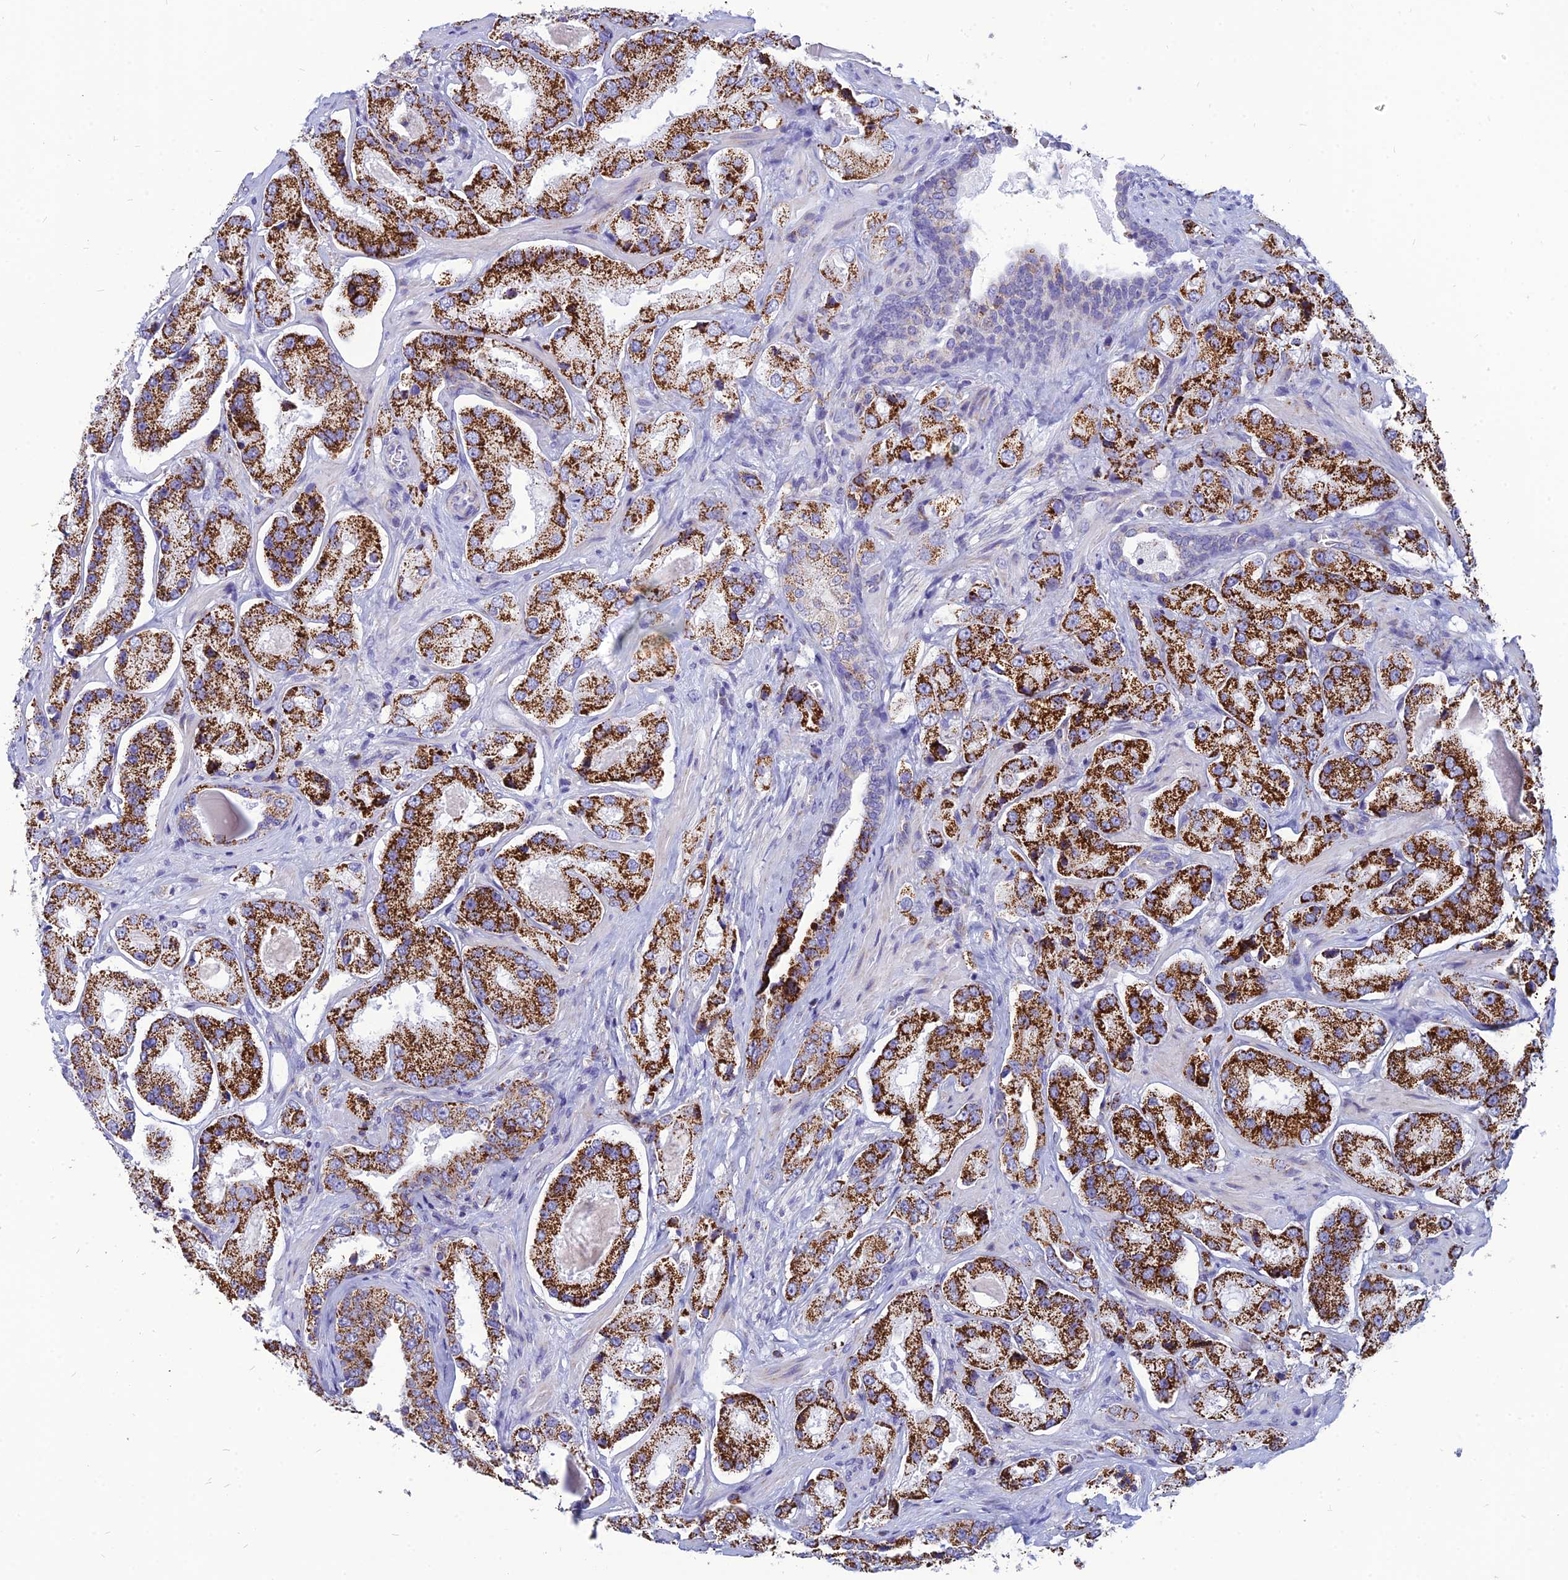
{"staining": {"intensity": "strong", "quantity": ">75%", "location": "cytoplasmic/membranous"}, "tissue": "prostate cancer", "cell_type": "Tumor cells", "image_type": "cancer", "snomed": [{"axis": "morphology", "description": "Adenocarcinoma, High grade"}, {"axis": "topography", "description": "Prostate"}], "caption": "The immunohistochemical stain highlights strong cytoplasmic/membranous staining in tumor cells of adenocarcinoma (high-grade) (prostate) tissue.", "gene": "PACC1", "patient": {"sex": "male", "age": 64}}